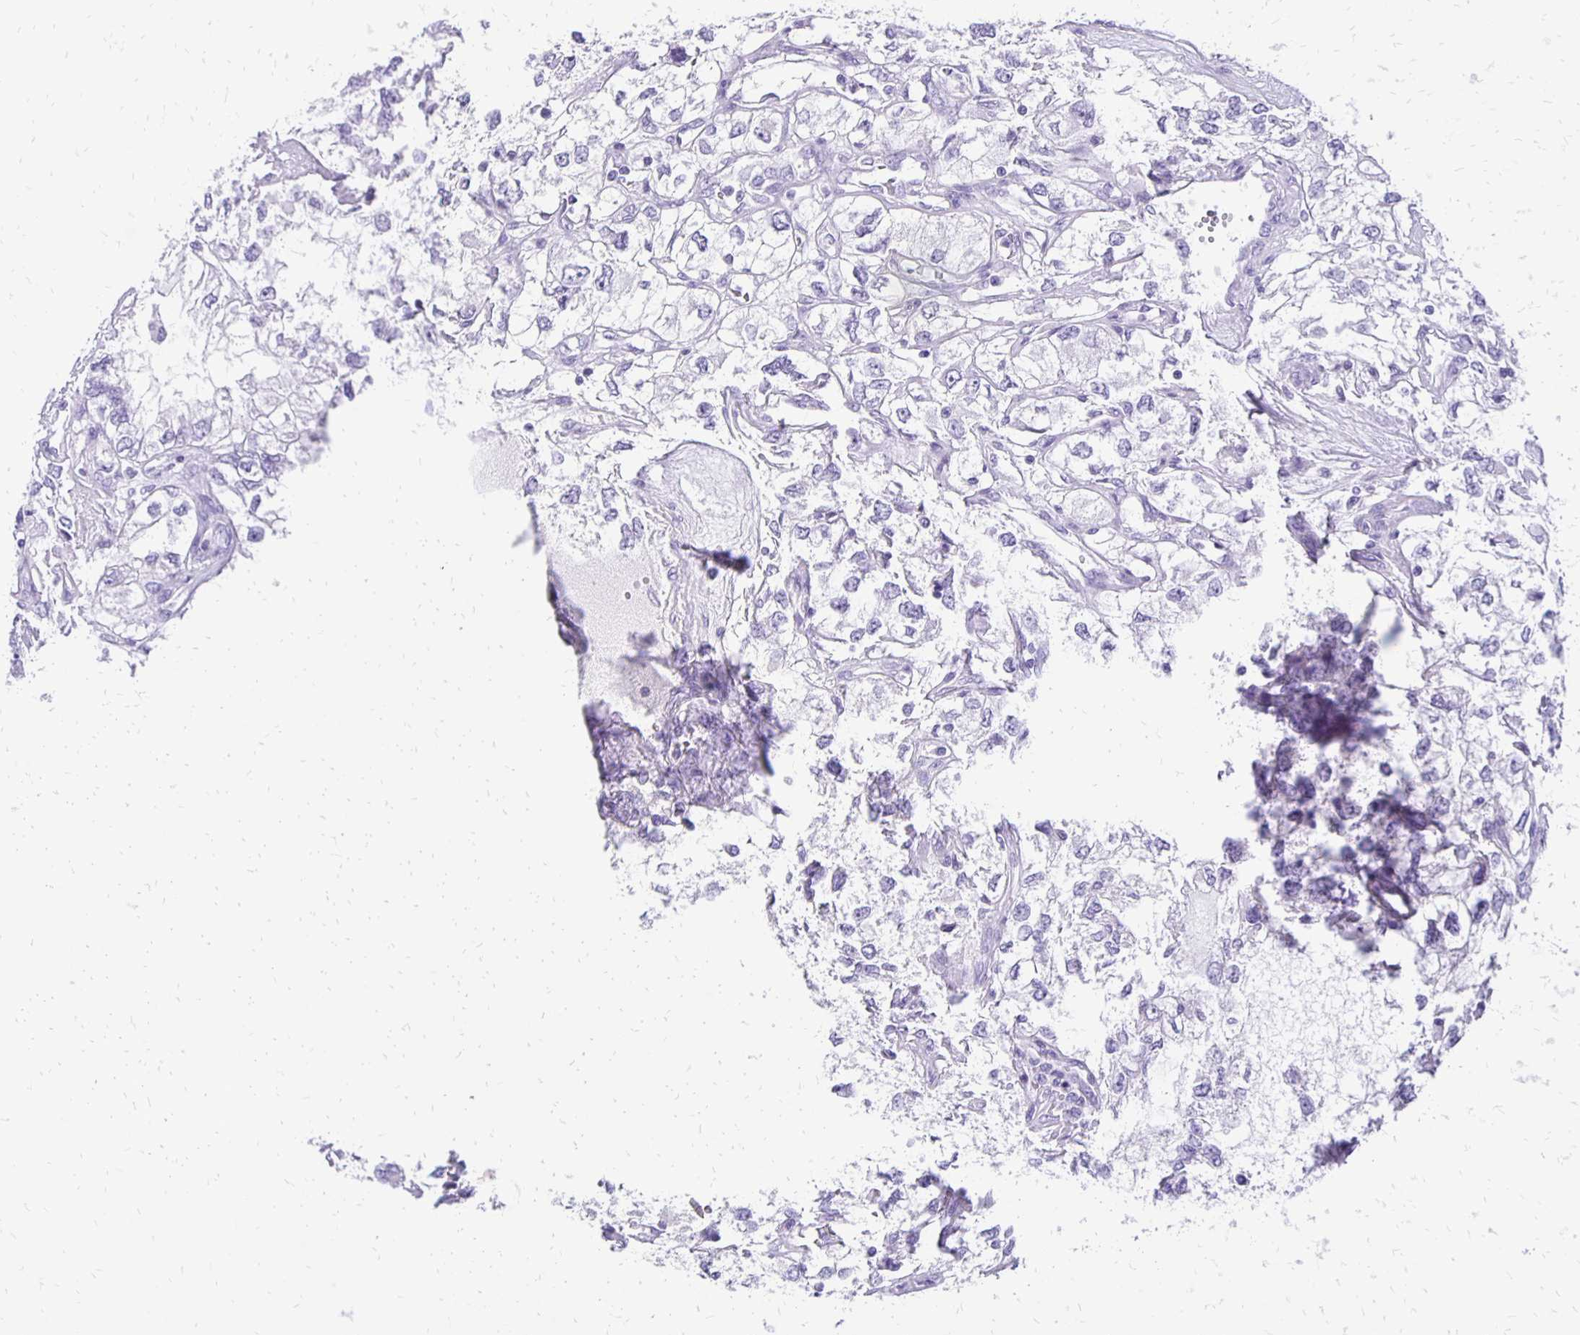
{"staining": {"intensity": "negative", "quantity": "none", "location": "none"}, "tissue": "renal cancer", "cell_type": "Tumor cells", "image_type": "cancer", "snomed": [{"axis": "morphology", "description": "Adenocarcinoma, NOS"}, {"axis": "topography", "description": "Kidney"}], "caption": "A micrograph of human adenocarcinoma (renal) is negative for staining in tumor cells. (Stains: DAB (3,3'-diaminobenzidine) IHC with hematoxylin counter stain, Microscopy: brightfield microscopy at high magnification).", "gene": "ANKRD45", "patient": {"sex": "female", "age": 59}}